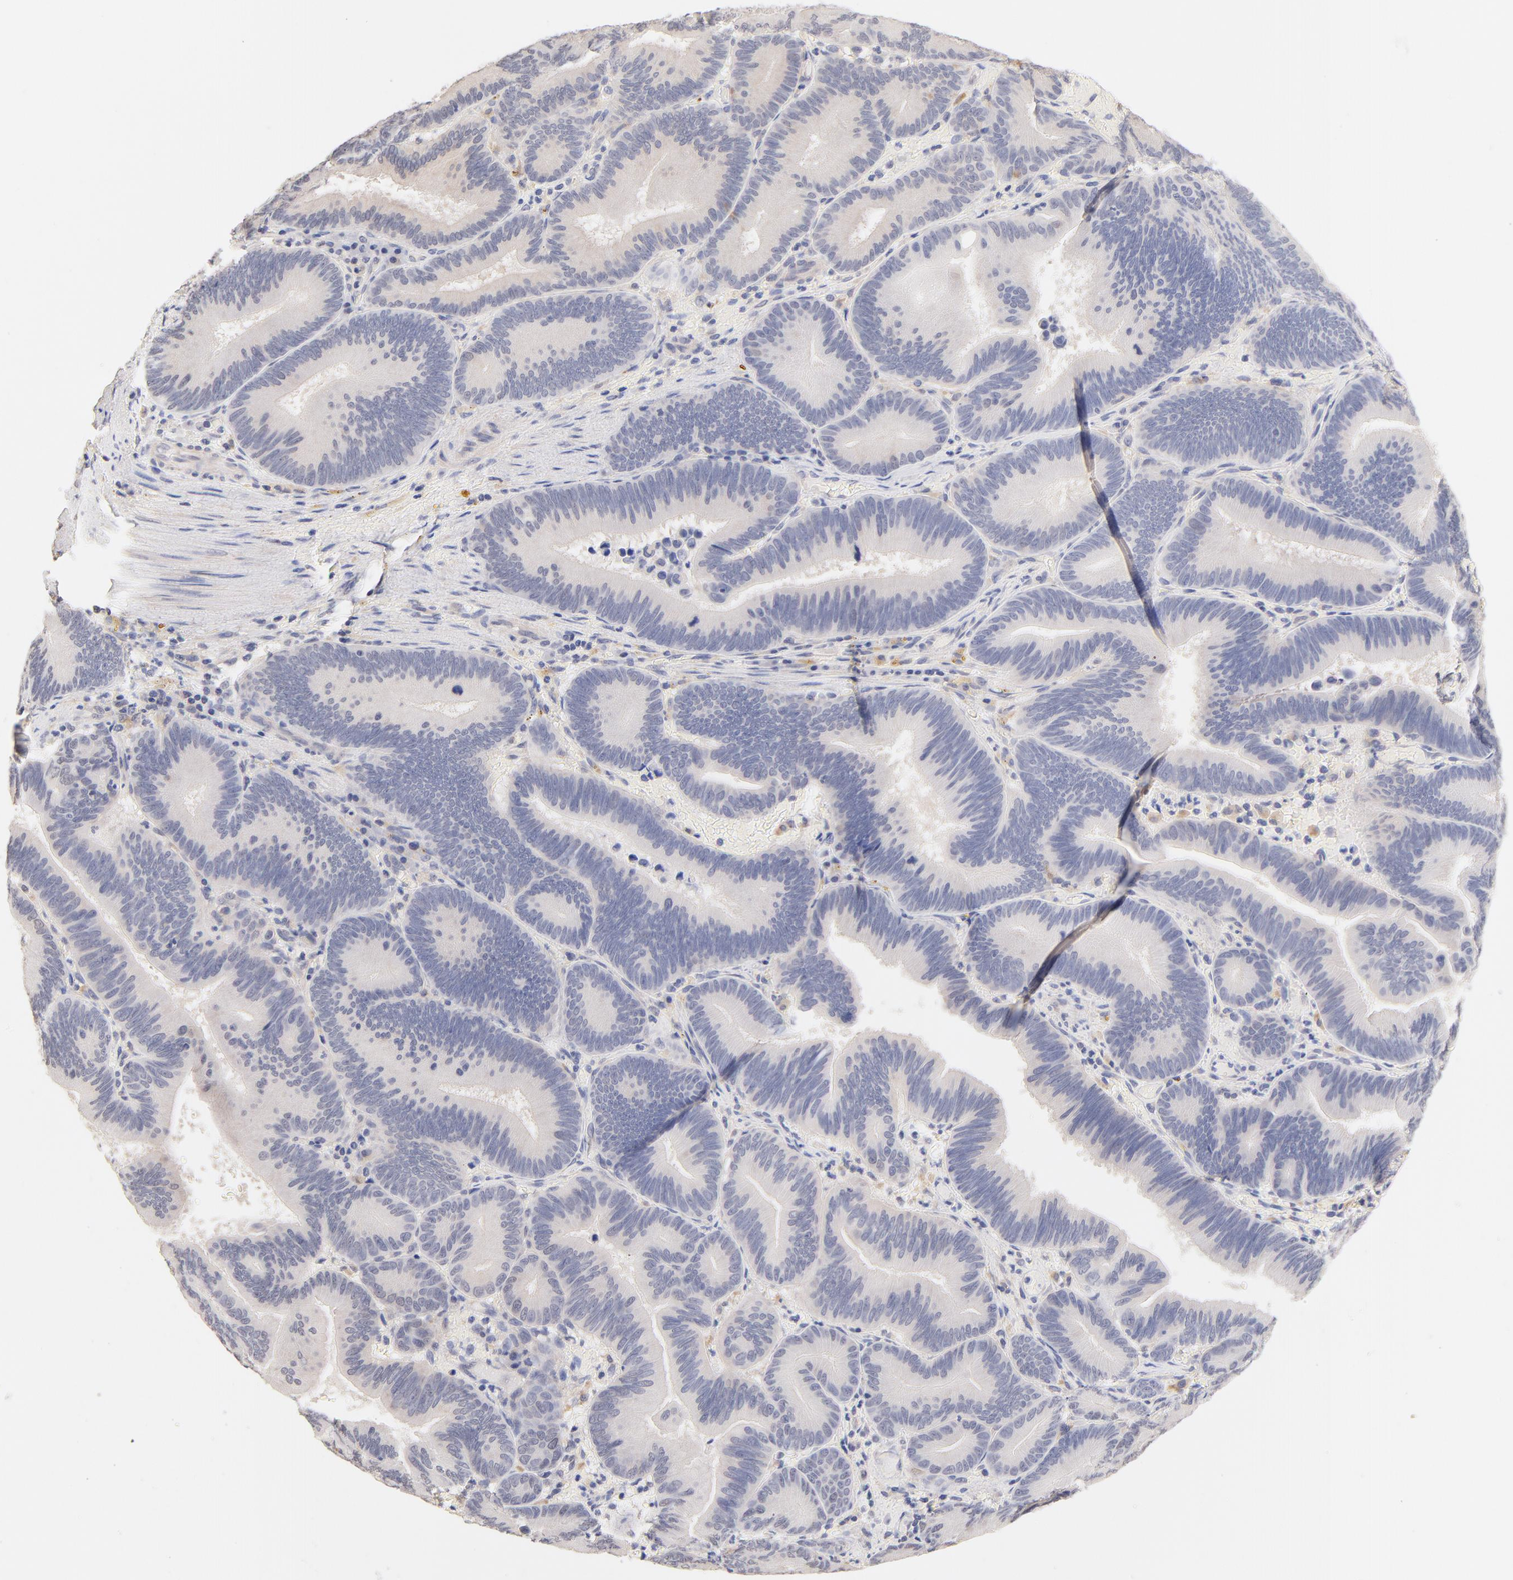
{"staining": {"intensity": "negative", "quantity": "none", "location": "none"}, "tissue": "pancreatic cancer", "cell_type": "Tumor cells", "image_type": "cancer", "snomed": [{"axis": "morphology", "description": "Adenocarcinoma, NOS"}, {"axis": "topography", "description": "Pancreas"}], "caption": "Human pancreatic cancer stained for a protein using immunohistochemistry (IHC) displays no positivity in tumor cells.", "gene": "RIBC2", "patient": {"sex": "male", "age": 82}}